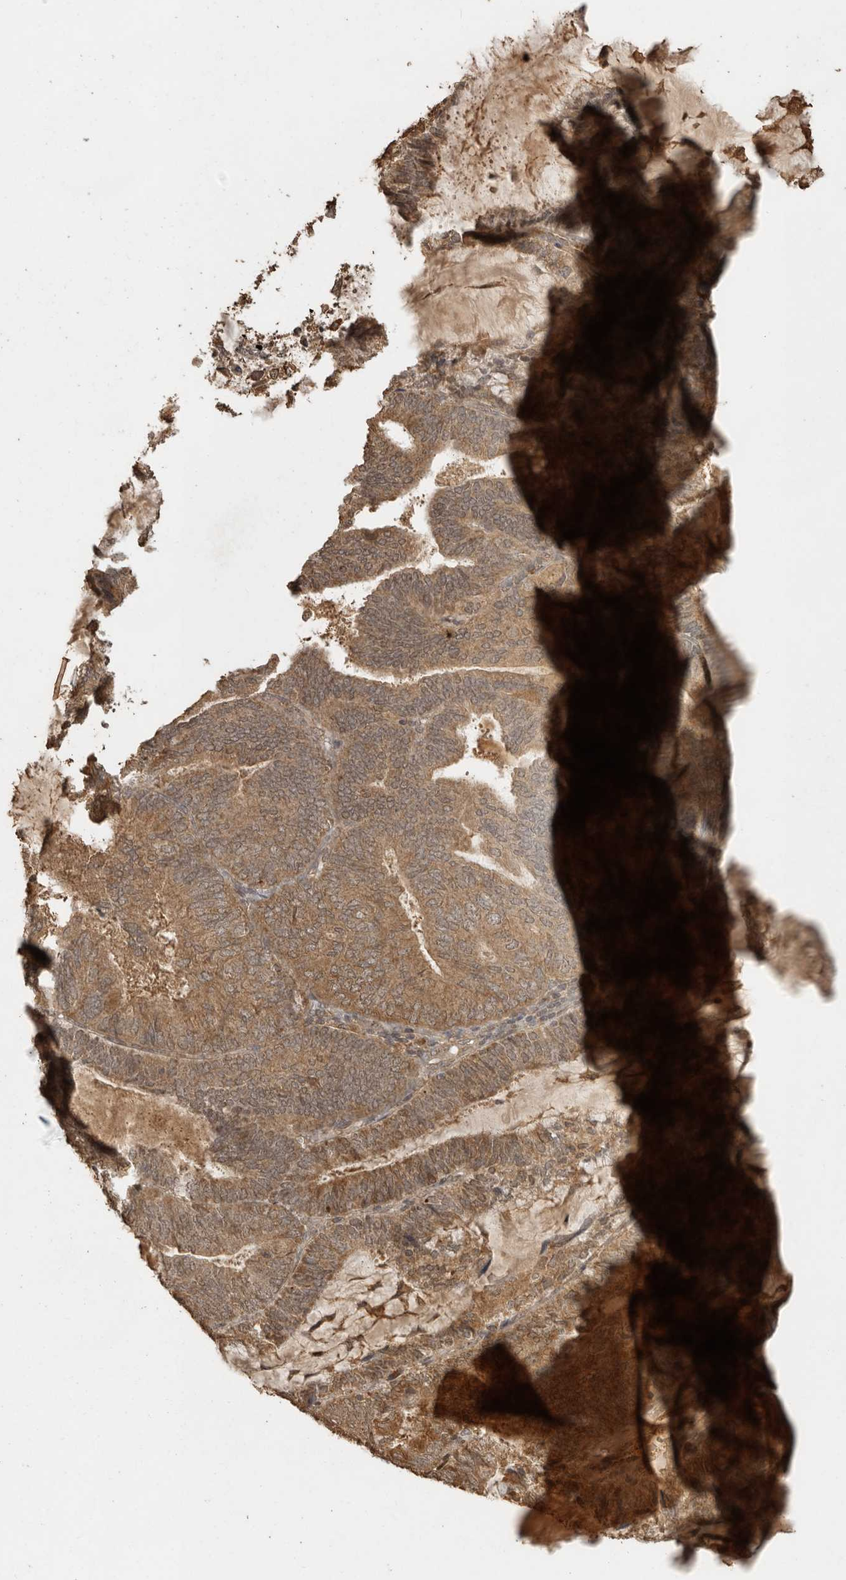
{"staining": {"intensity": "moderate", "quantity": ">75%", "location": "cytoplasmic/membranous"}, "tissue": "endometrial cancer", "cell_type": "Tumor cells", "image_type": "cancer", "snomed": [{"axis": "morphology", "description": "Adenocarcinoma, NOS"}, {"axis": "topography", "description": "Endometrium"}], "caption": "Moderate cytoplasmic/membranous protein positivity is appreciated in approximately >75% of tumor cells in endometrial cancer (adenocarcinoma).", "gene": "CTF1", "patient": {"sex": "female", "age": 81}}